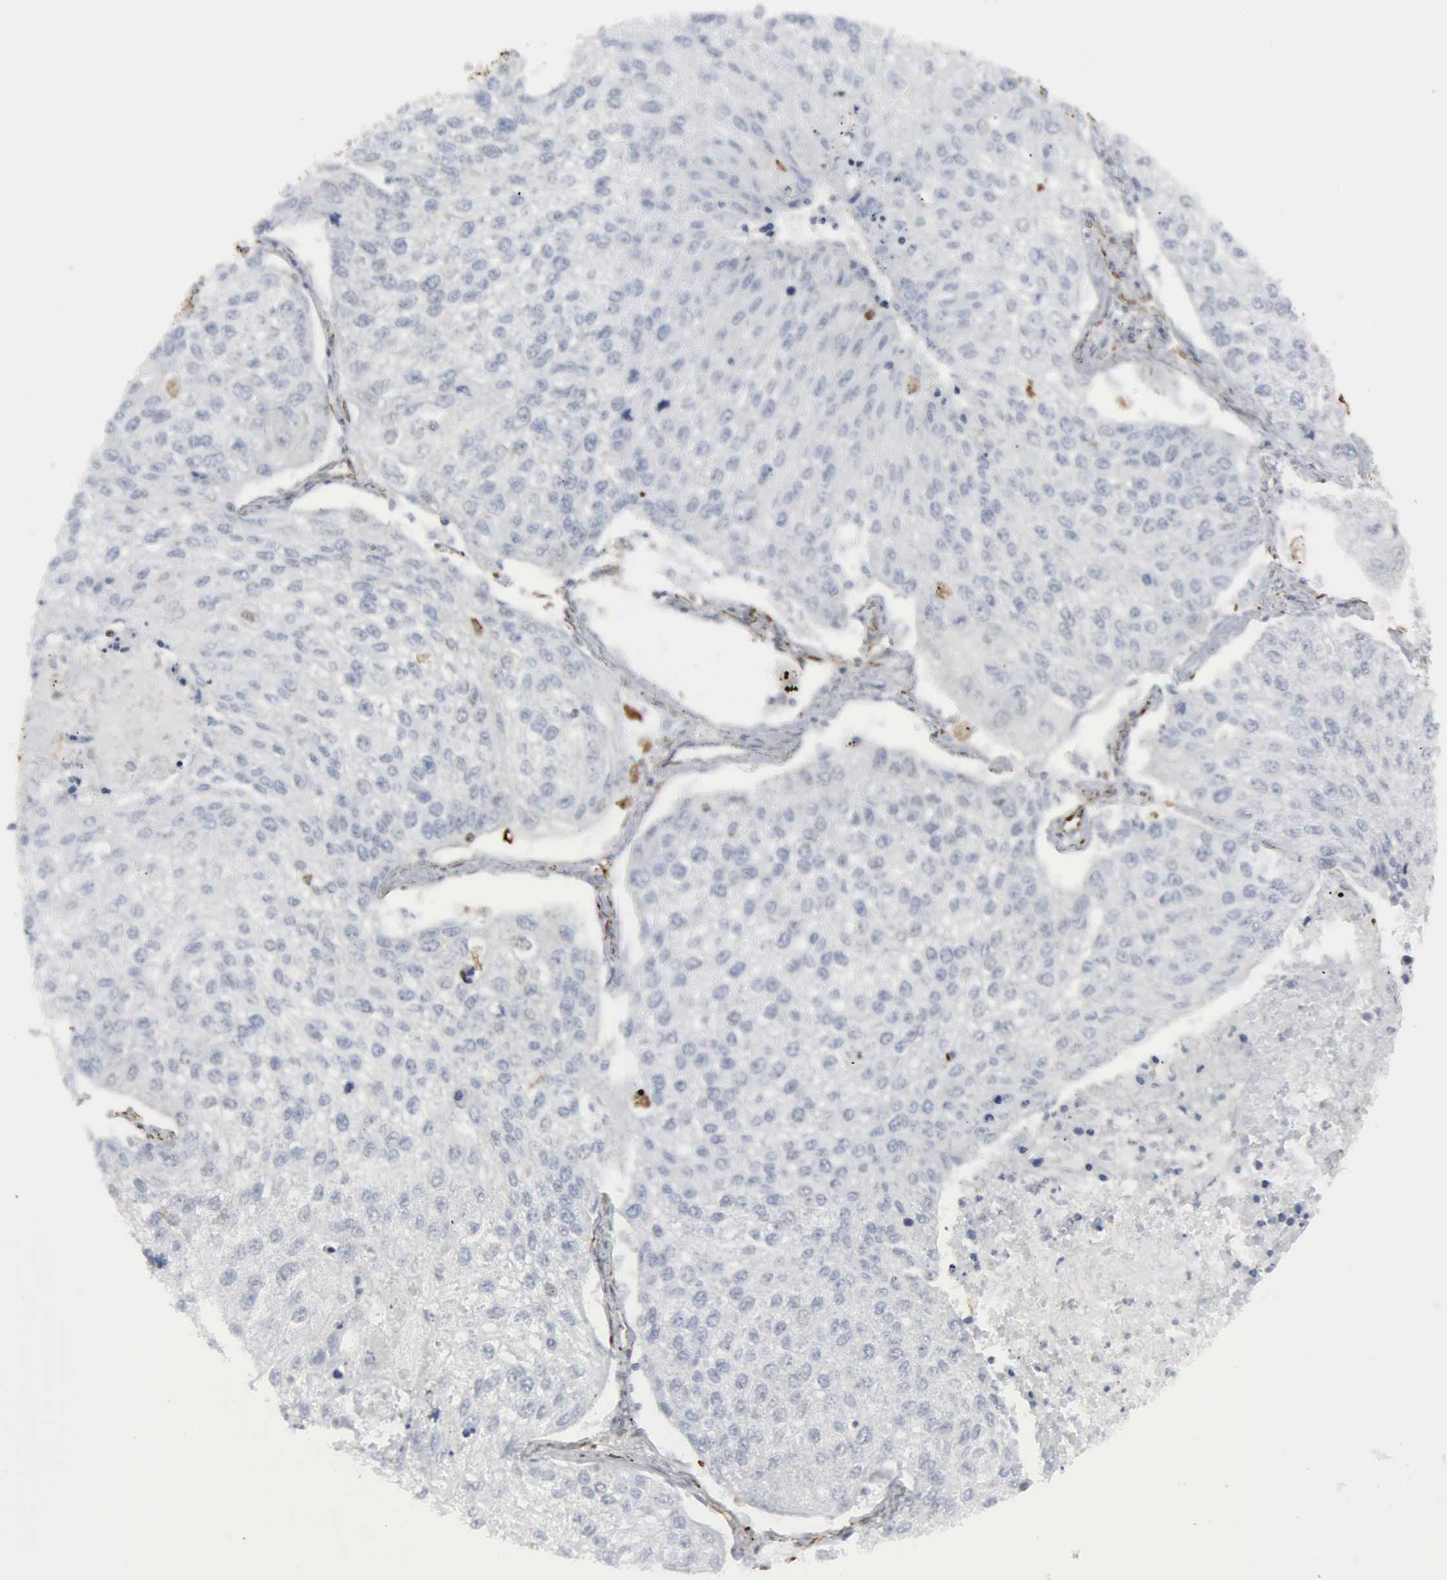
{"staining": {"intensity": "negative", "quantity": "none", "location": "none"}, "tissue": "lung cancer", "cell_type": "Tumor cells", "image_type": "cancer", "snomed": [{"axis": "morphology", "description": "Squamous cell carcinoma, NOS"}, {"axis": "topography", "description": "Lung"}], "caption": "A micrograph of human lung cancer (squamous cell carcinoma) is negative for staining in tumor cells.", "gene": "CCNE1", "patient": {"sex": "male", "age": 75}}